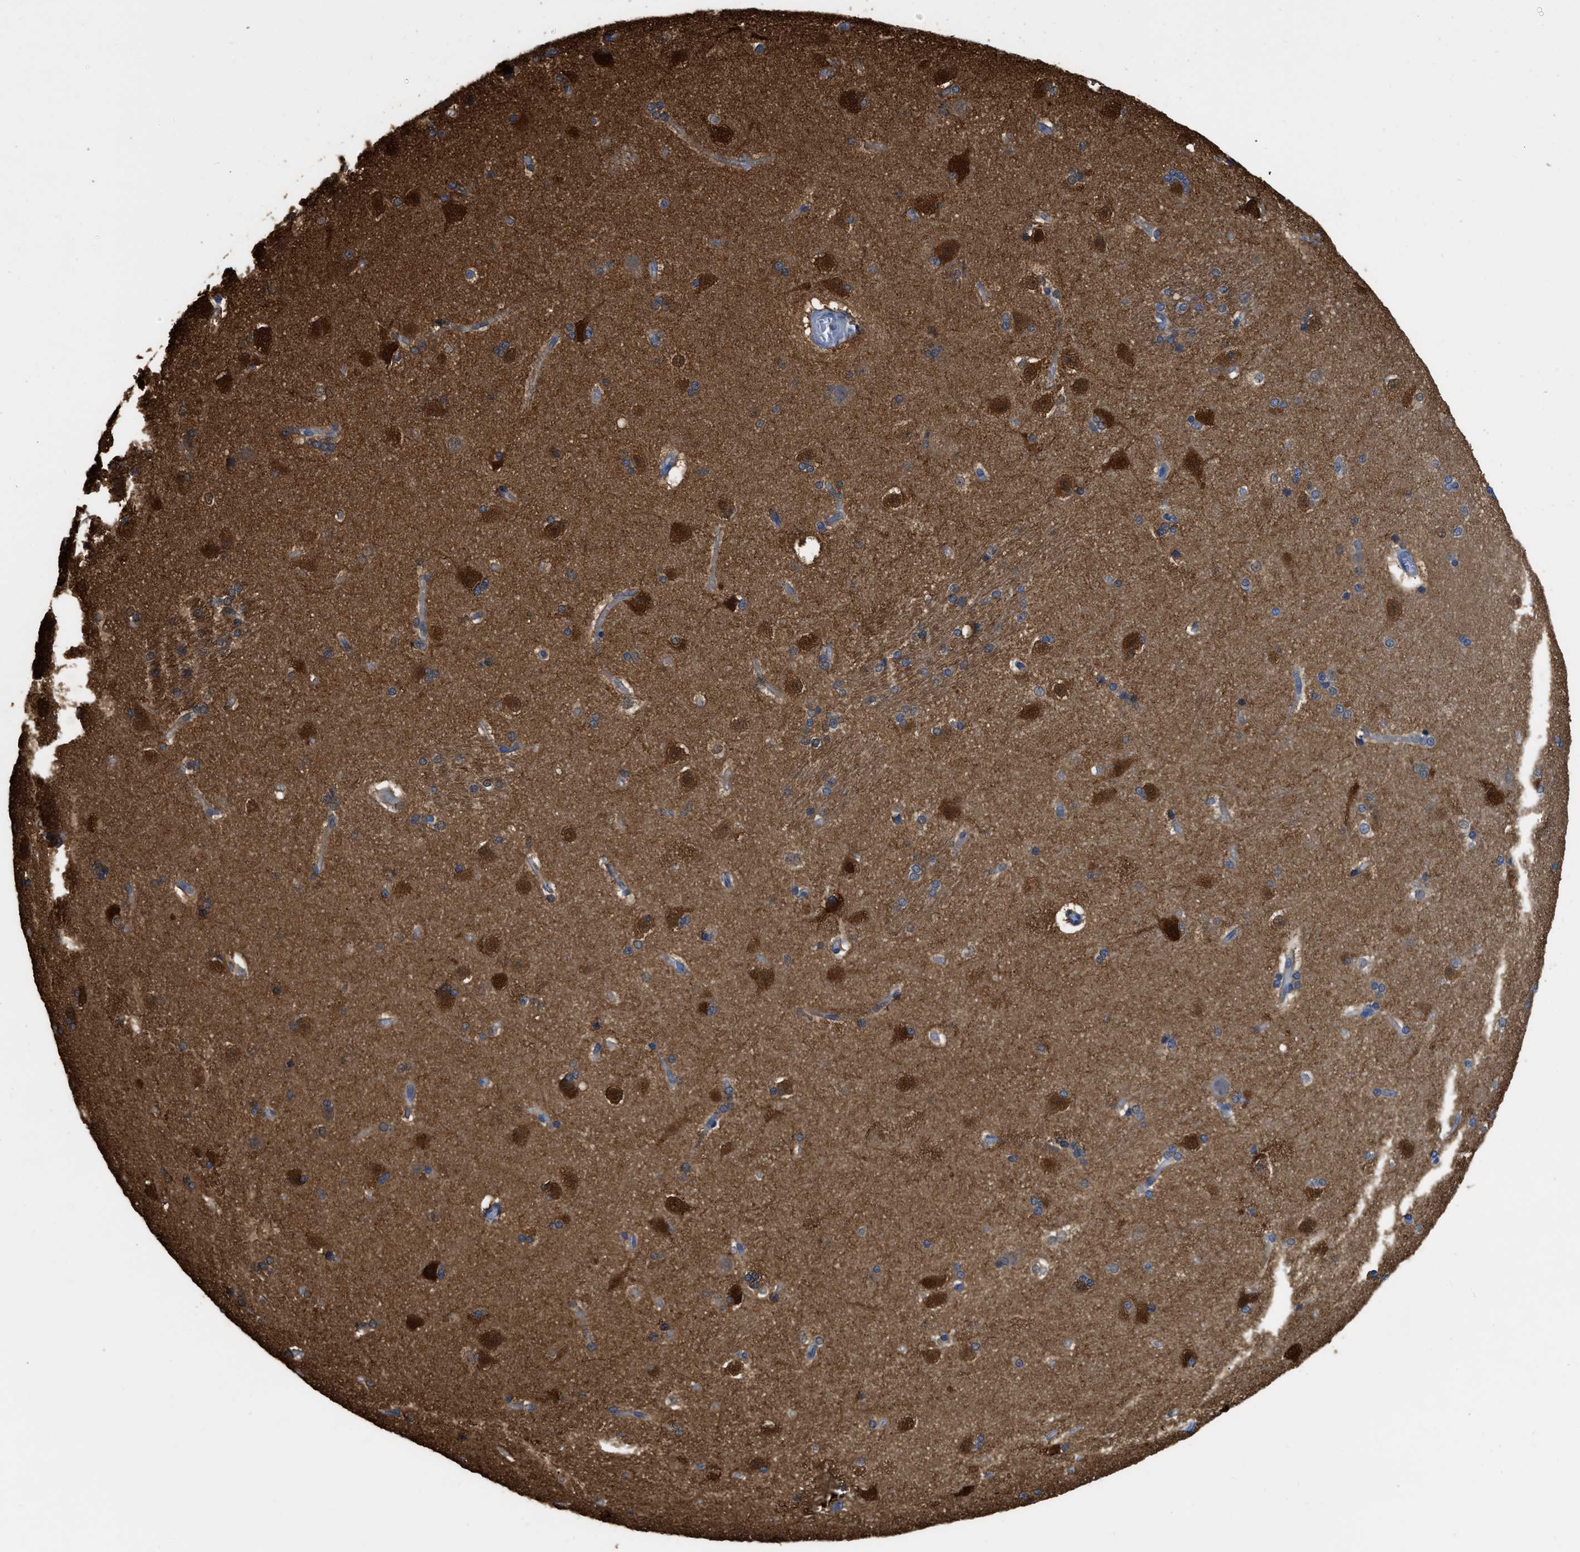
{"staining": {"intensity": "moderate", "quantity": "25%-75%", "location": "cytoplasmic/membranous"}, "tissue": "caudate", "cell_type": "Glial cells", "image_type": "normal", "snomed": [{"axis": "morphology", "description": "Normal tissue, NOS"}, {"axis": "topography", "description": "Lateral ventricle wall"}], "caption": "The photomicrograph displays staining of benign caudate, revealing moderate cytoplasmic/membranous protein positivity (brown color) within glial cells. Immunohistochemistry stains the protein in brown and the nuclei are stained blue.", "gene": "CRYM", "patient": {"sex": "female", "age": 19}}